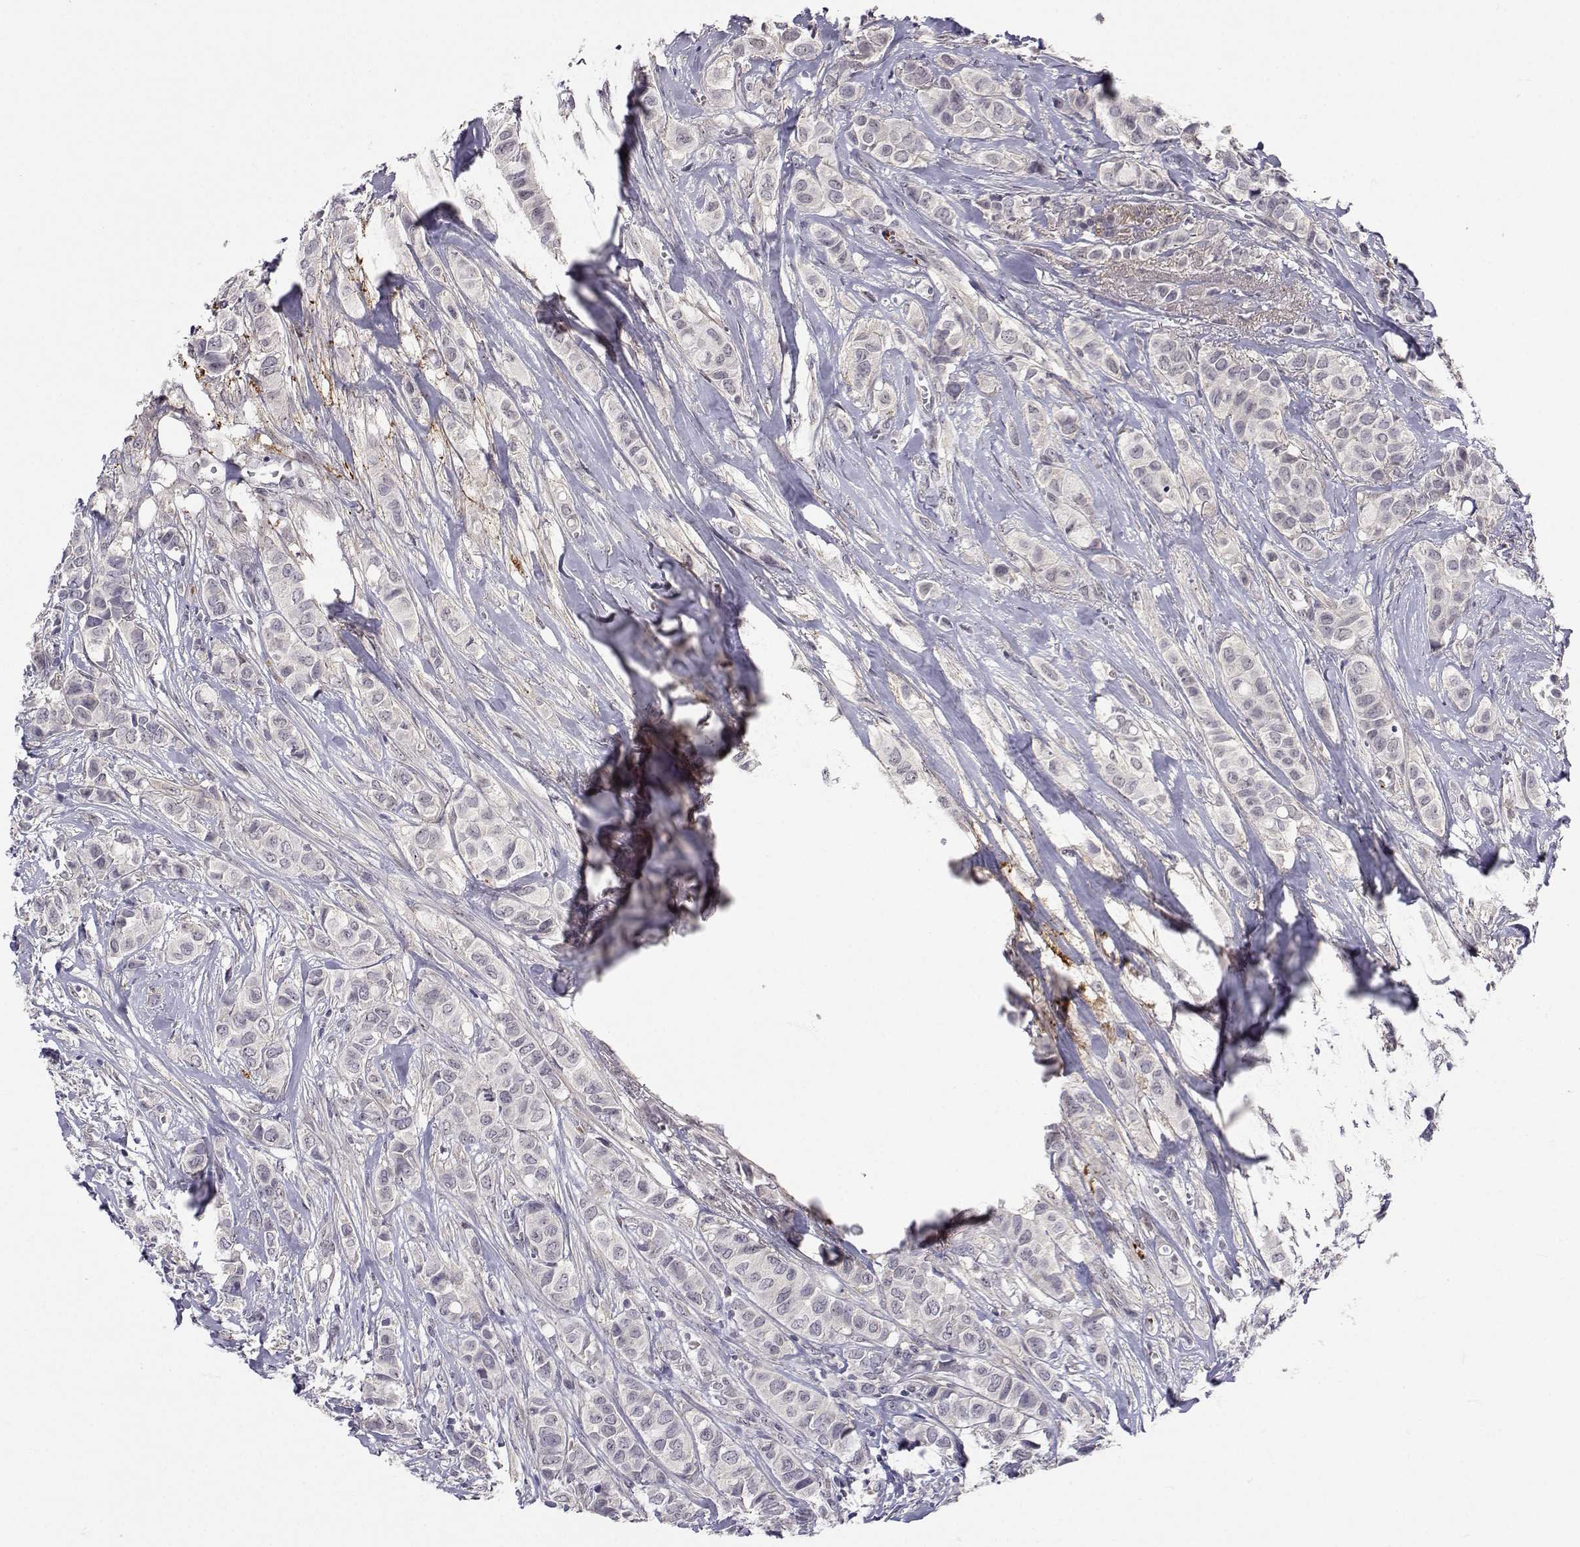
{"staining": {"intensity": "negative", "quantity": "none", "location": "none"}, "tissue": "breast cancer", "cell_type": "Tumor cells", "image_type": "cancer", "snomed": [{"axis": "morphology", "description": "Duct carcinoma"}, {"axis": "topography", "description": "Breast"}], "caption": "Infiltrating ductal carcinoma (breast) was stained to show a protein in brown. There is no significant staining in tumor cells.", "gene": "SLC6A3", "patient": {"sex": "female", "age": 85}}